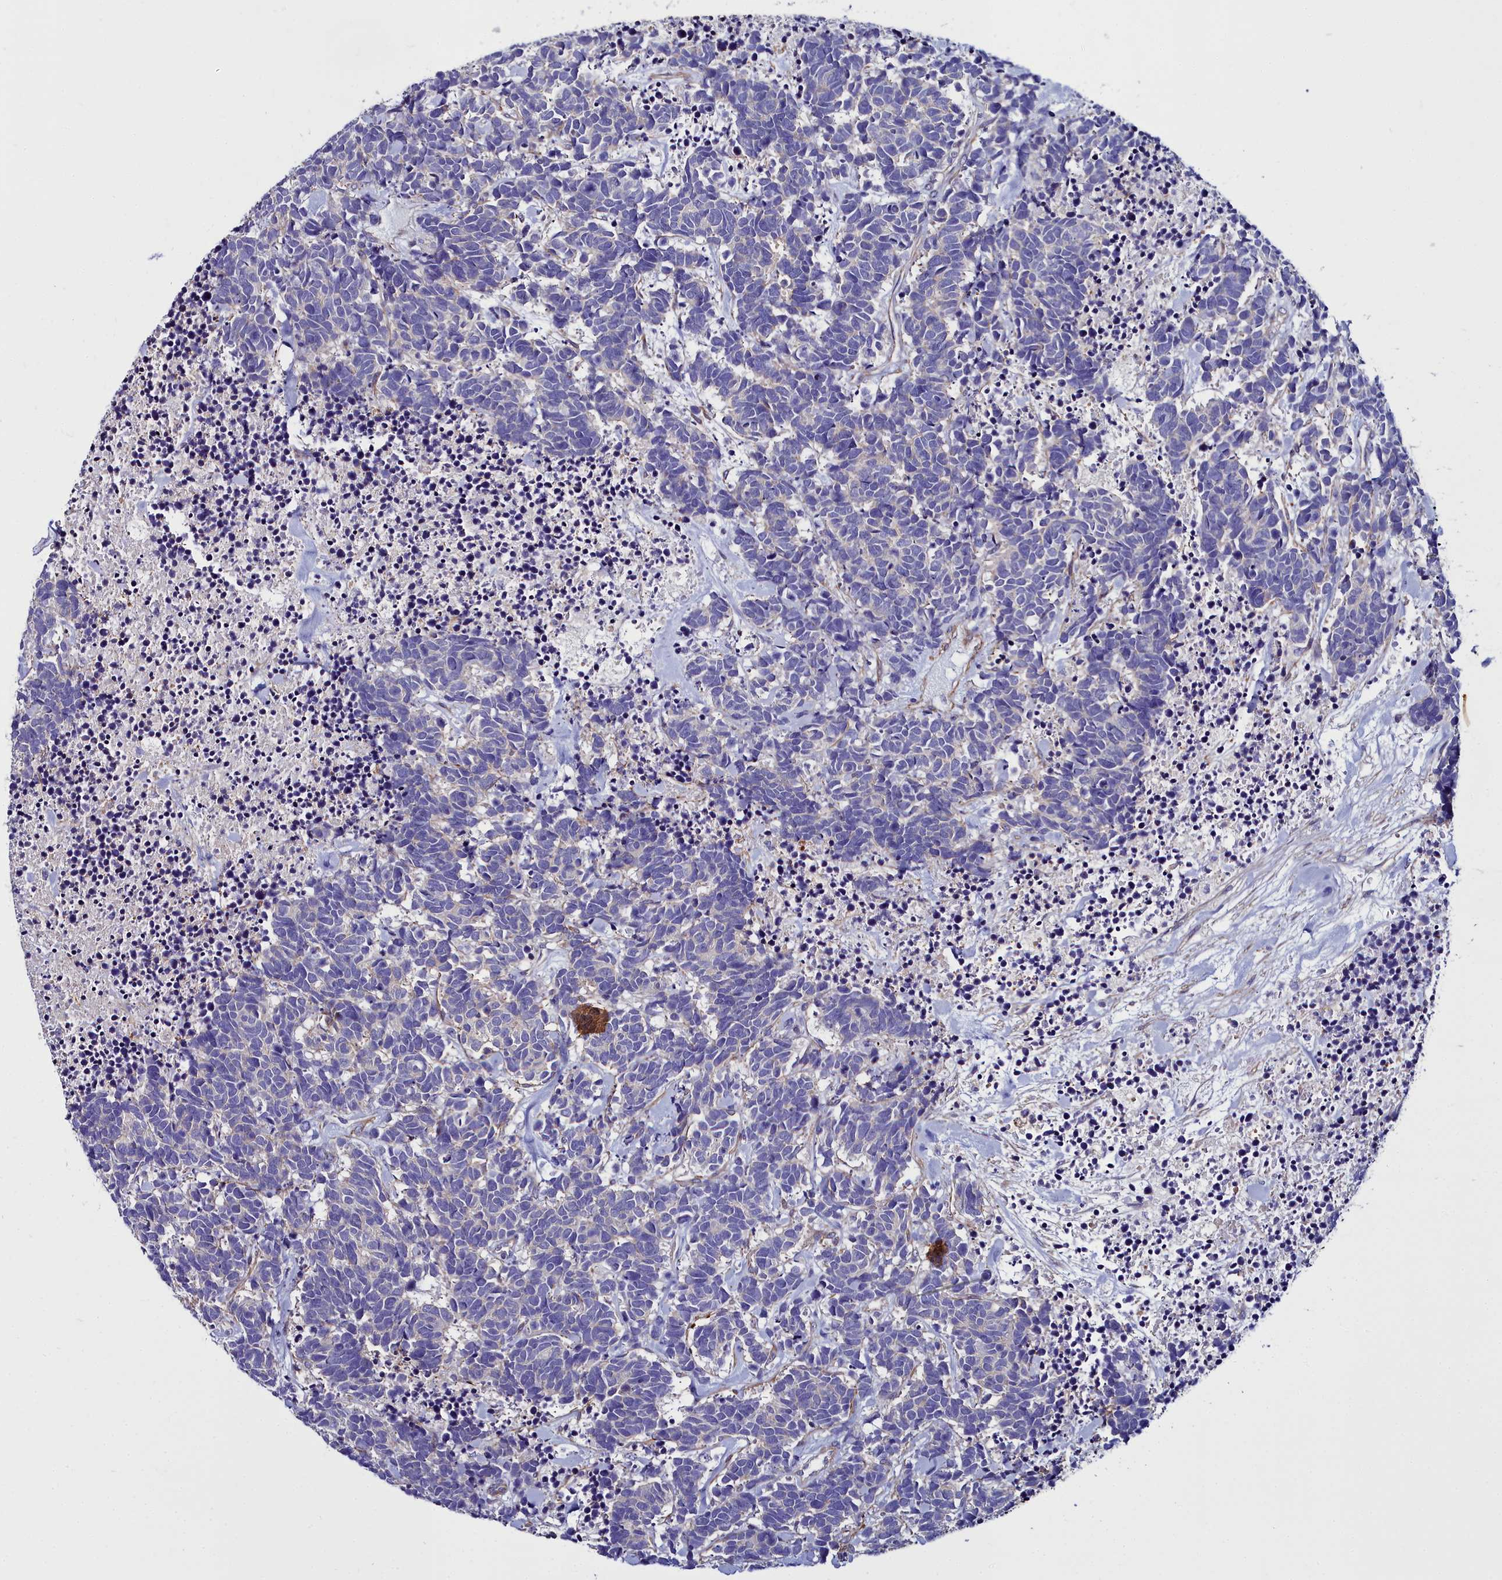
{"staining": {"intensity": "negative", "quantity": "none", "location": "none"}, "tissue": "carcinoid", "cell_type": "Tumor cells", "image_type": "cancer", "snomed": [{"axis": "morphology", "description": "Carcinoma, NOS"}, {"axis": "morphology", "description": "Carcinoid, malignant, NOS"}, {"axis": "topography", "description": "Prostate"}], "caption": "High magnification brightfield microscopy of carcinoma stained with DAB (3,3'-diaminobenzidine) (brown) and counterstained with hematoxylin (blue): tumor cells show no significant expression.", "gene": "FADS3", "patient": {"sex": "male", "age": 57}}